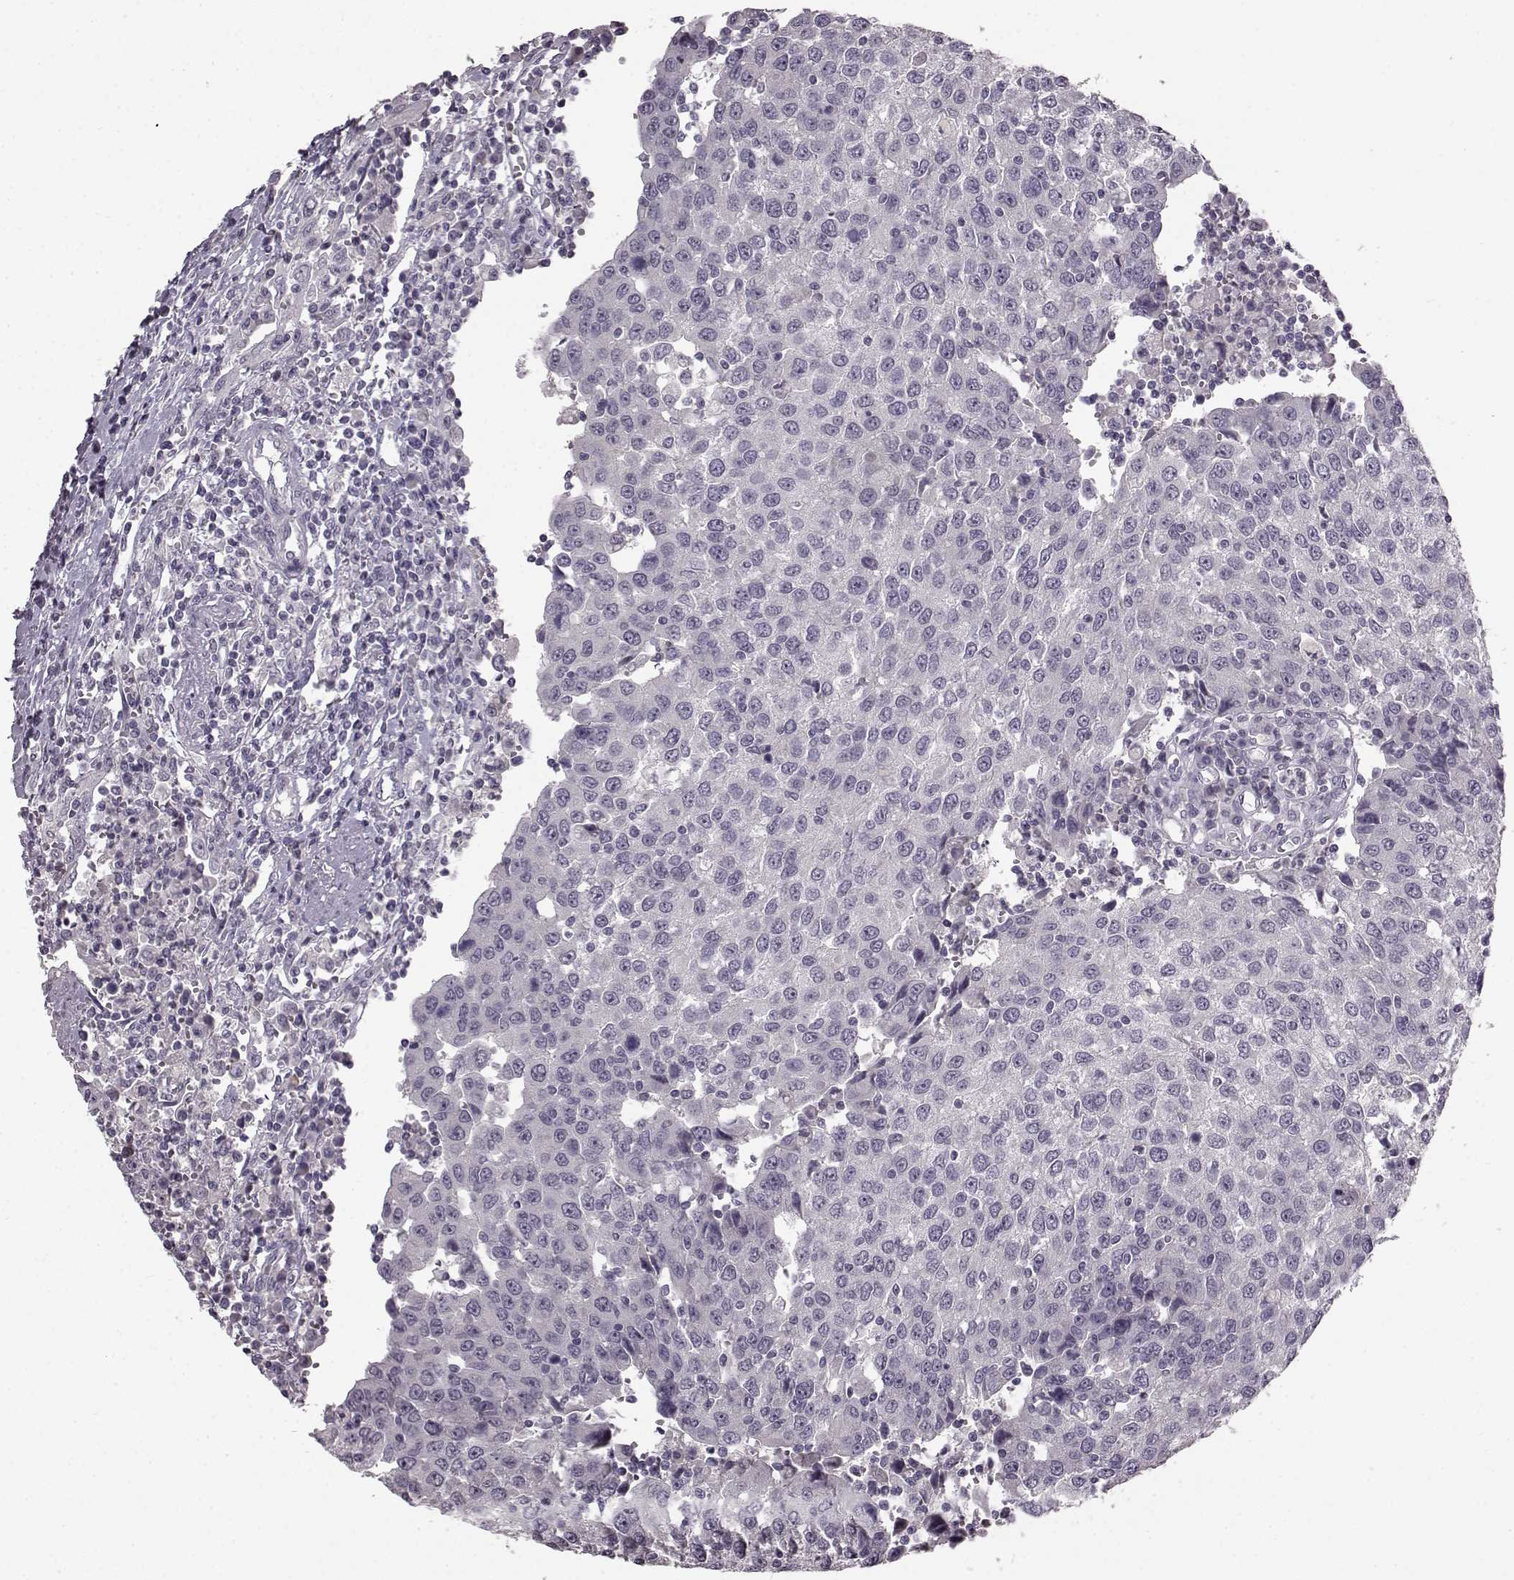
{"staining": {"intensity": "negative", "quantity": "none", "location": "none"}, "tissue": "urothelial cancer", "cell_type": "Tumor cells", "image_type": "cancer", "snomed": [{"axis": "morphology", "description": "Urothelial carcinoma, High grade"}, {"axis": "topography", "description": "Urinary bladder"}], "caption": "A high-resolution micrograph shows immunohistochemistry staining of high-grade urothelial carcinoma, which reveals no significant staining in tumor cells.", "gene": "LHB", "patient": {"sex": "female", "age": 85}}